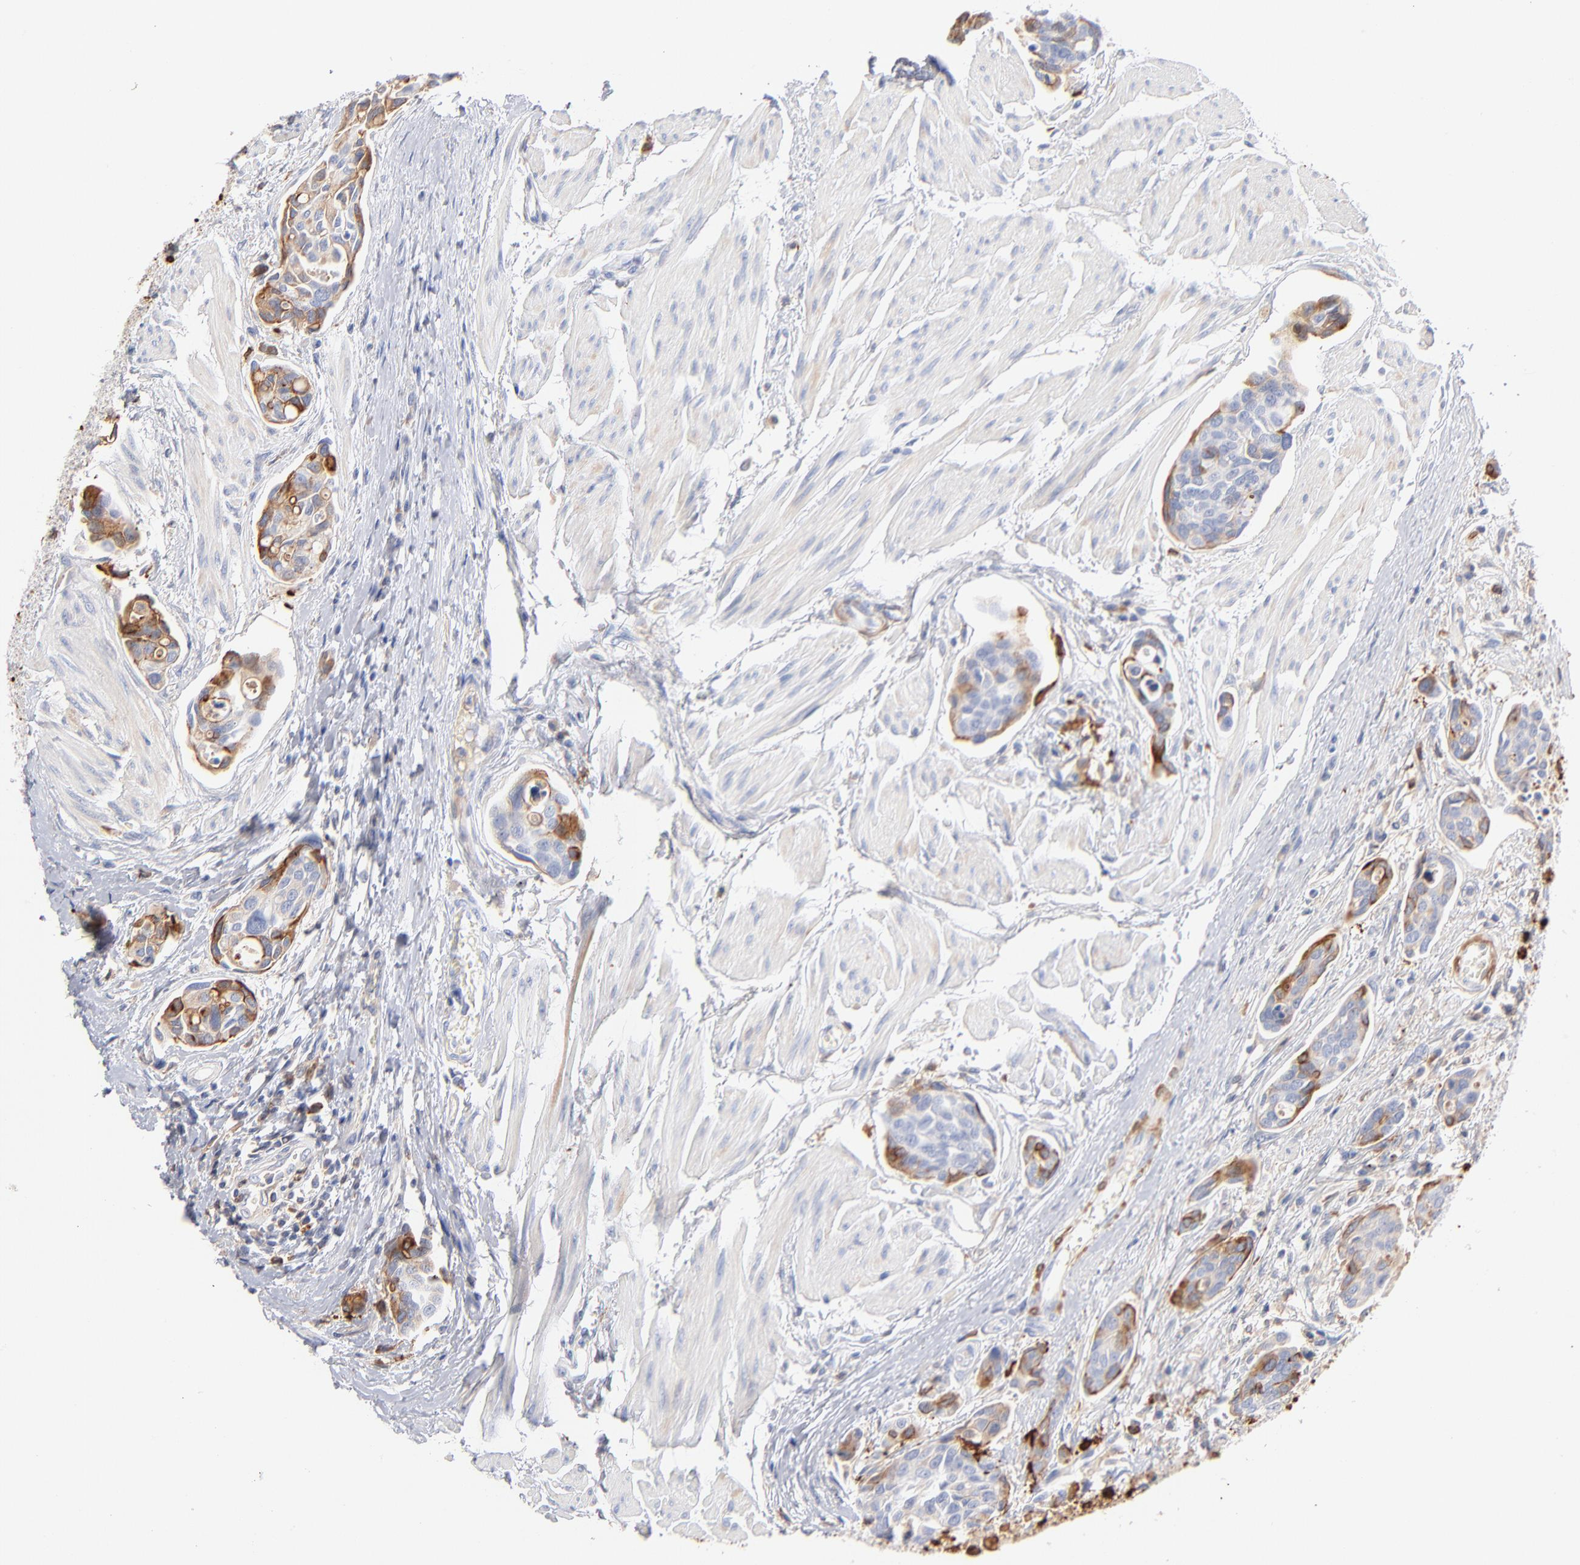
{"staining": {"intensity": "negative", "quantity": "none", "location": "none"}, "tissue": "urothelial cancer", "cell_type": "Tumor cells", "image_type": "cancer", "snomed": [{"axis": "morphology", "description": "Urothelial carcinoma, High grade"}, {"axis": "topography", "description": "Urinary bladder"}], "caption": "This is an IHC photomicrograph of human urothelial cancer. There is no staining in tumor cells.", "gene": "APOH", "patient": {"sex": "male", "age": 78}}